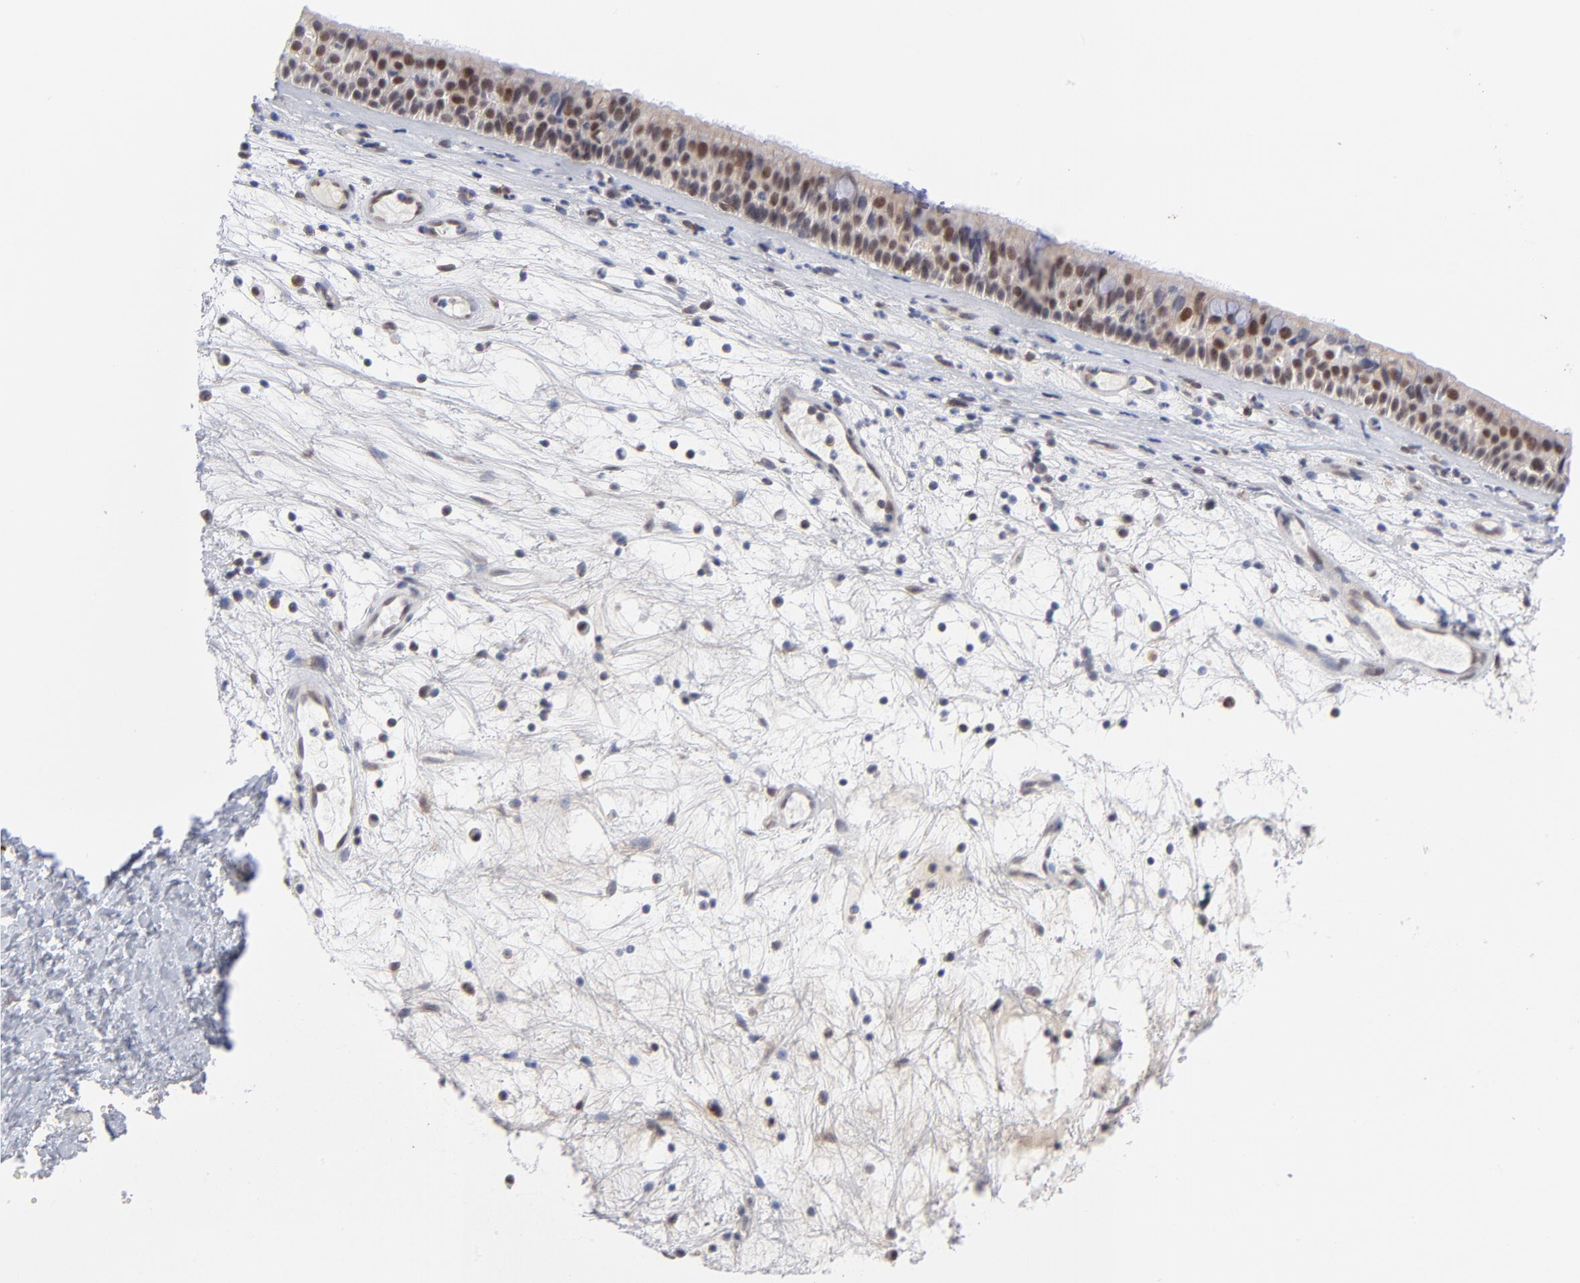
{"staining": {"intensity": "moderate", "quantity": ">75%", "location": "cytoplasmic/membranous,nuclear"}, "tissue": "nasopharynx", "cell_type": "Respiratory epithelial cells", "image_type": "normal", "snomed": [{"axis": "morphology", "description": "Normal tissue, NOS"}, {"axis": "topography", "description": "Nasopharynx"}], "caption": "Immunohistochemical staining of unremarkable nasopharynx exhibits moderate cytoplasmic/membranous,nuclear protein staining in approximately >75% of respiratory epithelial cells.", "gene": "NBN", "patient": {"sex": "female", "age": 78}}